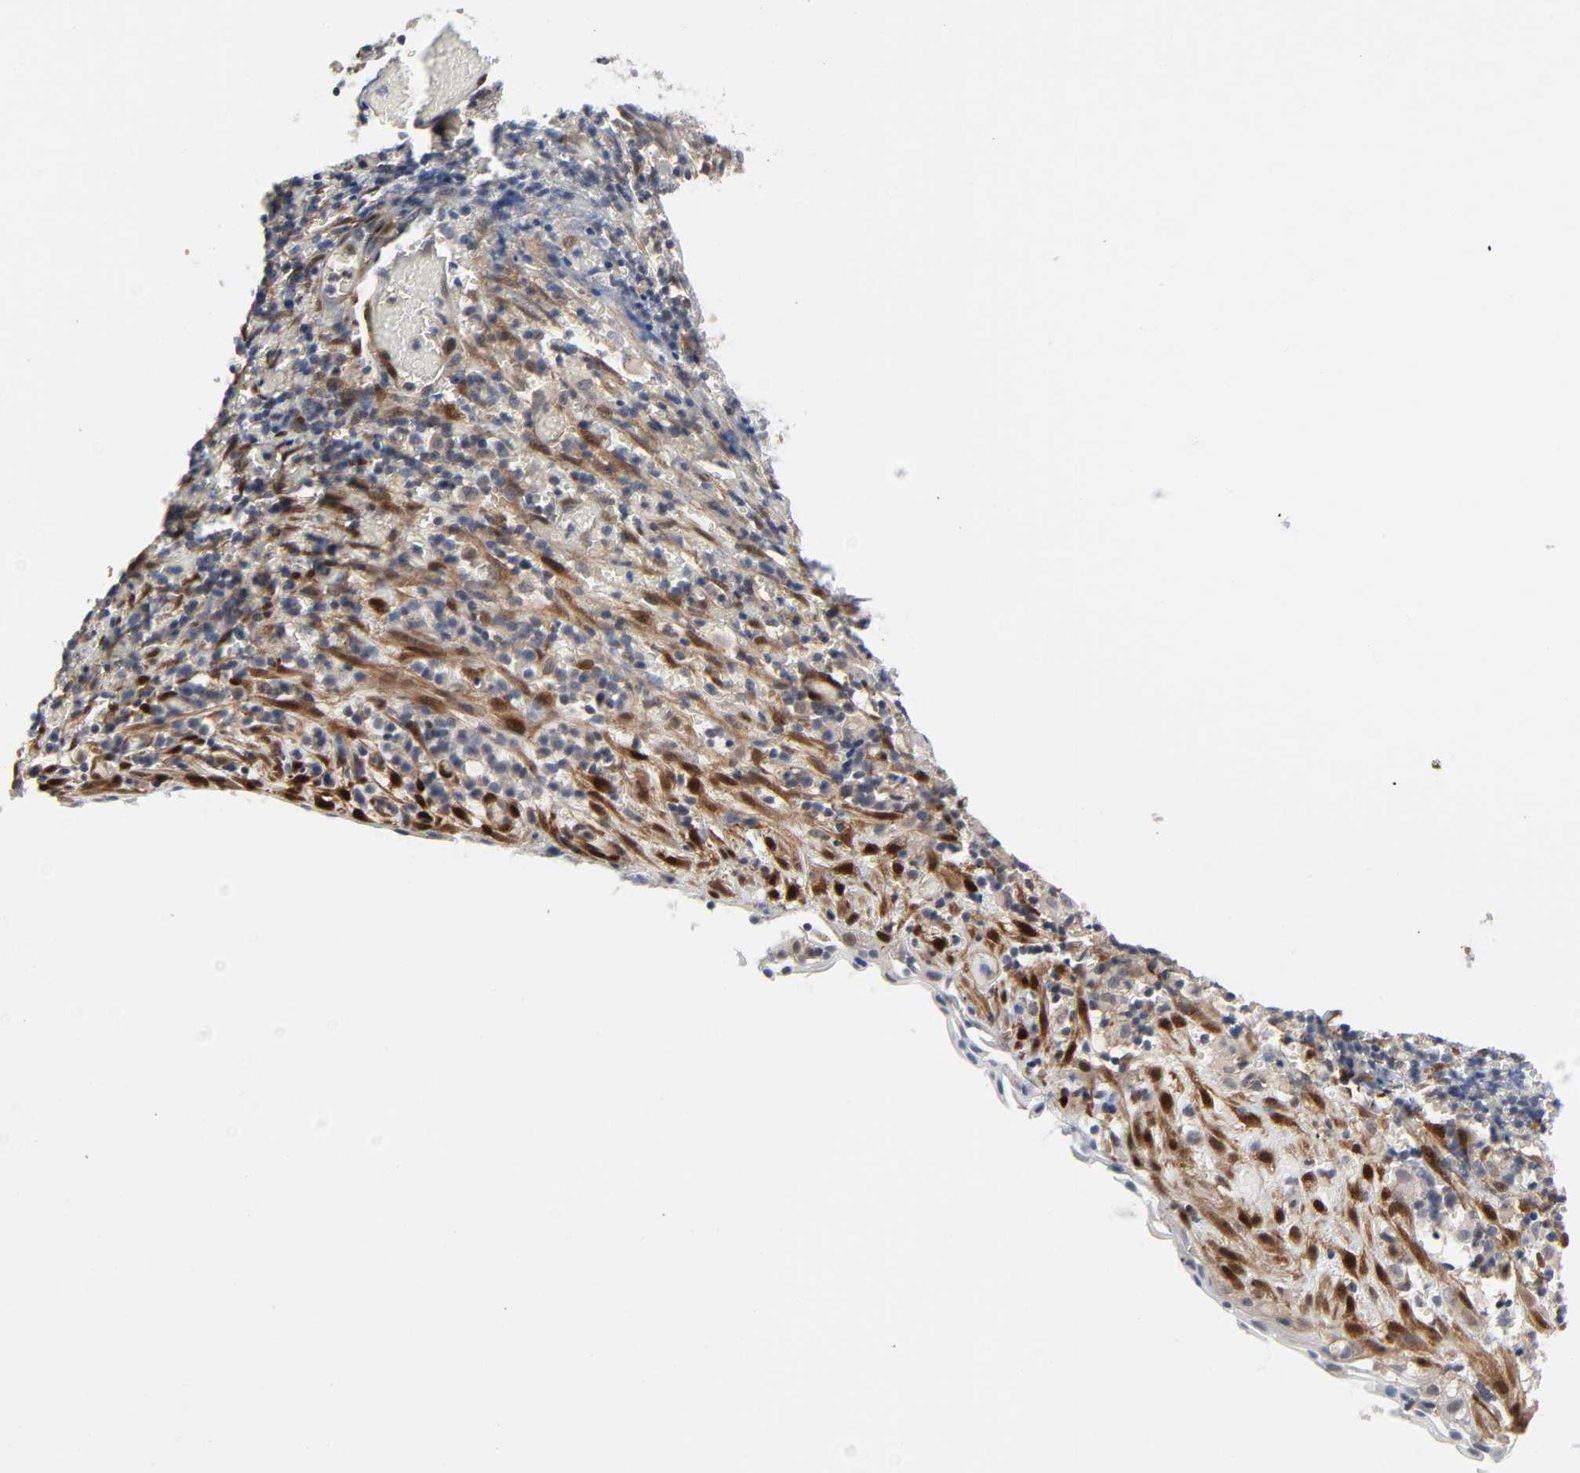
{"staining": {"intensity": "negative", "quantity": "none", "location": "none"}, "tissue": "cervical cancer", "cell_type": "Tumor cells", "image_type": "cancer", "snomed": [{"axis": "morphology", "description": "Normal tissue, NOS"}, {"axis": "morphology", "description": "Squamous cell carcinoma, NOS"}, {"axis": "topography", "description": "Cervix"}], "caption": "The micrograph reveals no staining of tumor cells in cervical cancer.", "gene": "PTEN", "patient": {"sex": "female", "age": 67}}